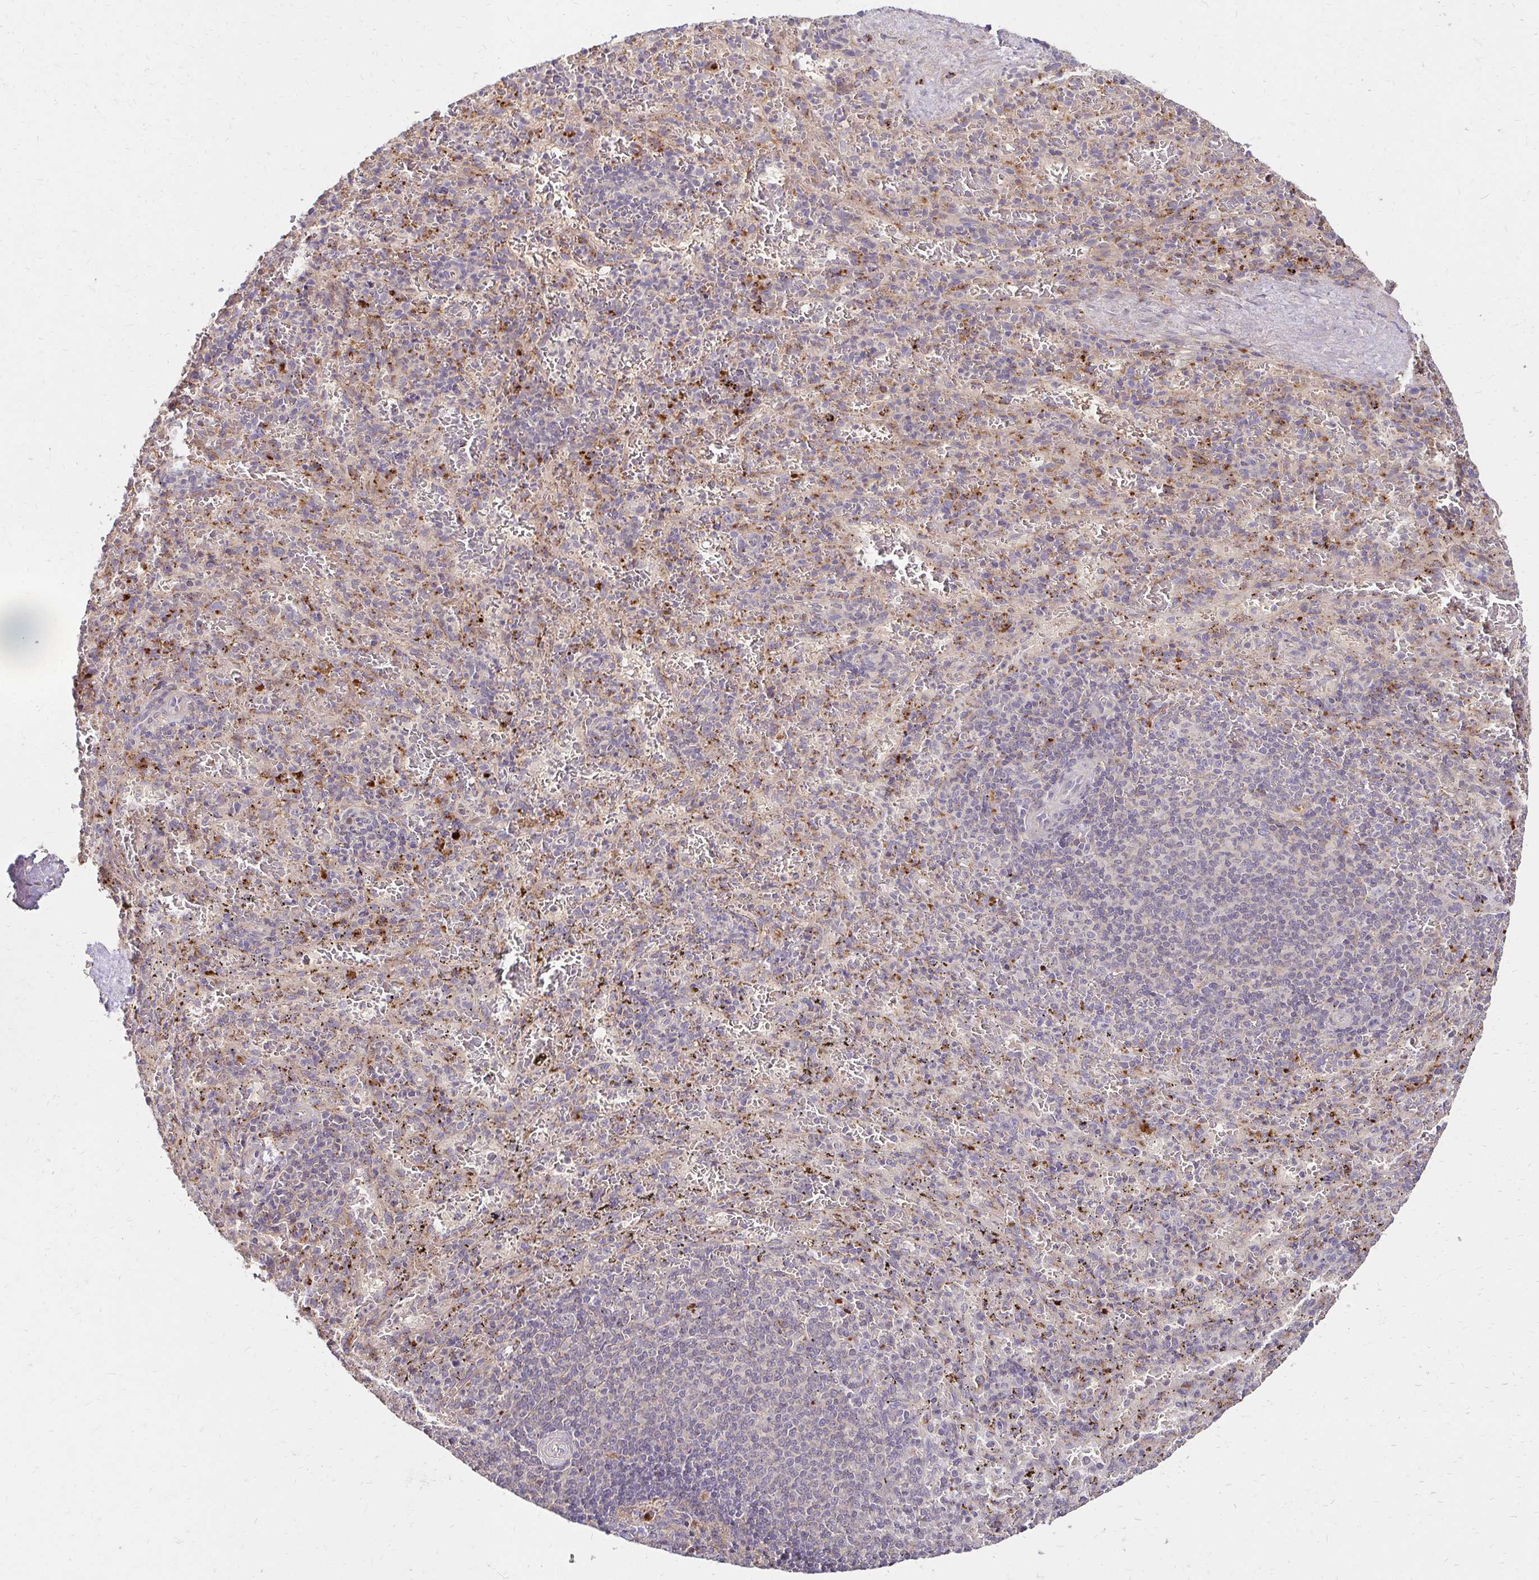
{"staining": {"intensity": "negative", "quantity": "none", "location": "none"}, "tissue": "spleen", "cell_type": "Cells in red pulp", "image_type": "normal", "snomed": [{"axis": "morphology", "description": "Normal tissue, NOS"}, {"axis": "topography", "description": "Spleen"}], "caption": "Cells in red pulp are negative for protein expression in normal human spleen. (DAB (3,3'-diaminobenzidine) IHC with hematoxylin counter stain).", "gene": "IDUA", "patient": {"sex": "male", "age": 57}}